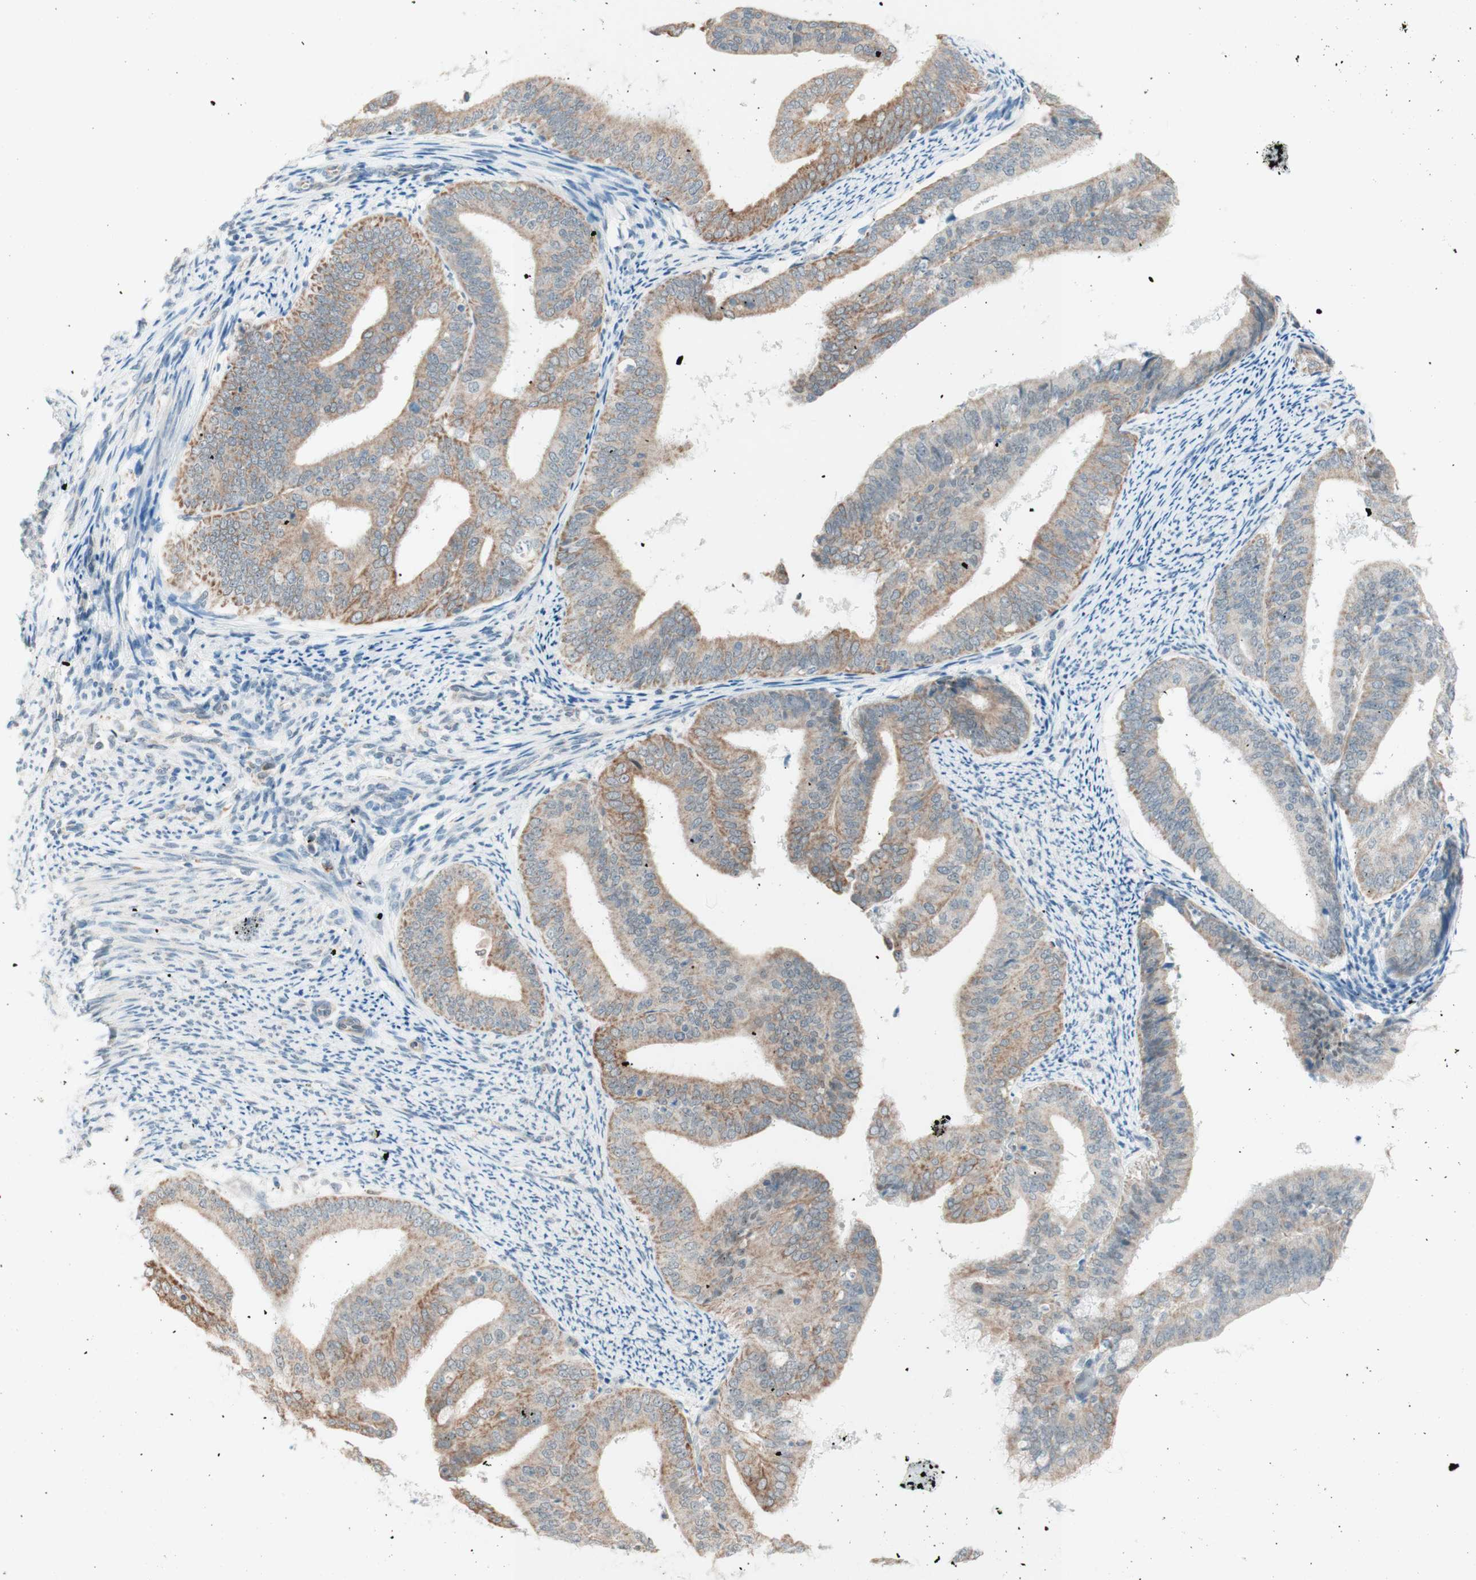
{"staining": {"intensity": "weak", "quantity": "25%-75%", "location": "cytoplasmic/membranous"}, "tissue": "endometrial cancer", "cell_type": "Tumor cells", "image_type": "cancer", "snomed": [{"axis": "morphology", "description": "Adenocarcinoma, NOS"}, {"axis": "topography", "description": "Endometrium"}], "caption": "There is low levels of weak cytoplasmic/membranous staining in tumor cells of endometrial cancer (adenocarcinoma), as demonstrated by immunohistochemical staining (brown color).", "gene": "JPH1", "patient": {"sex": "female", "age": 63}}